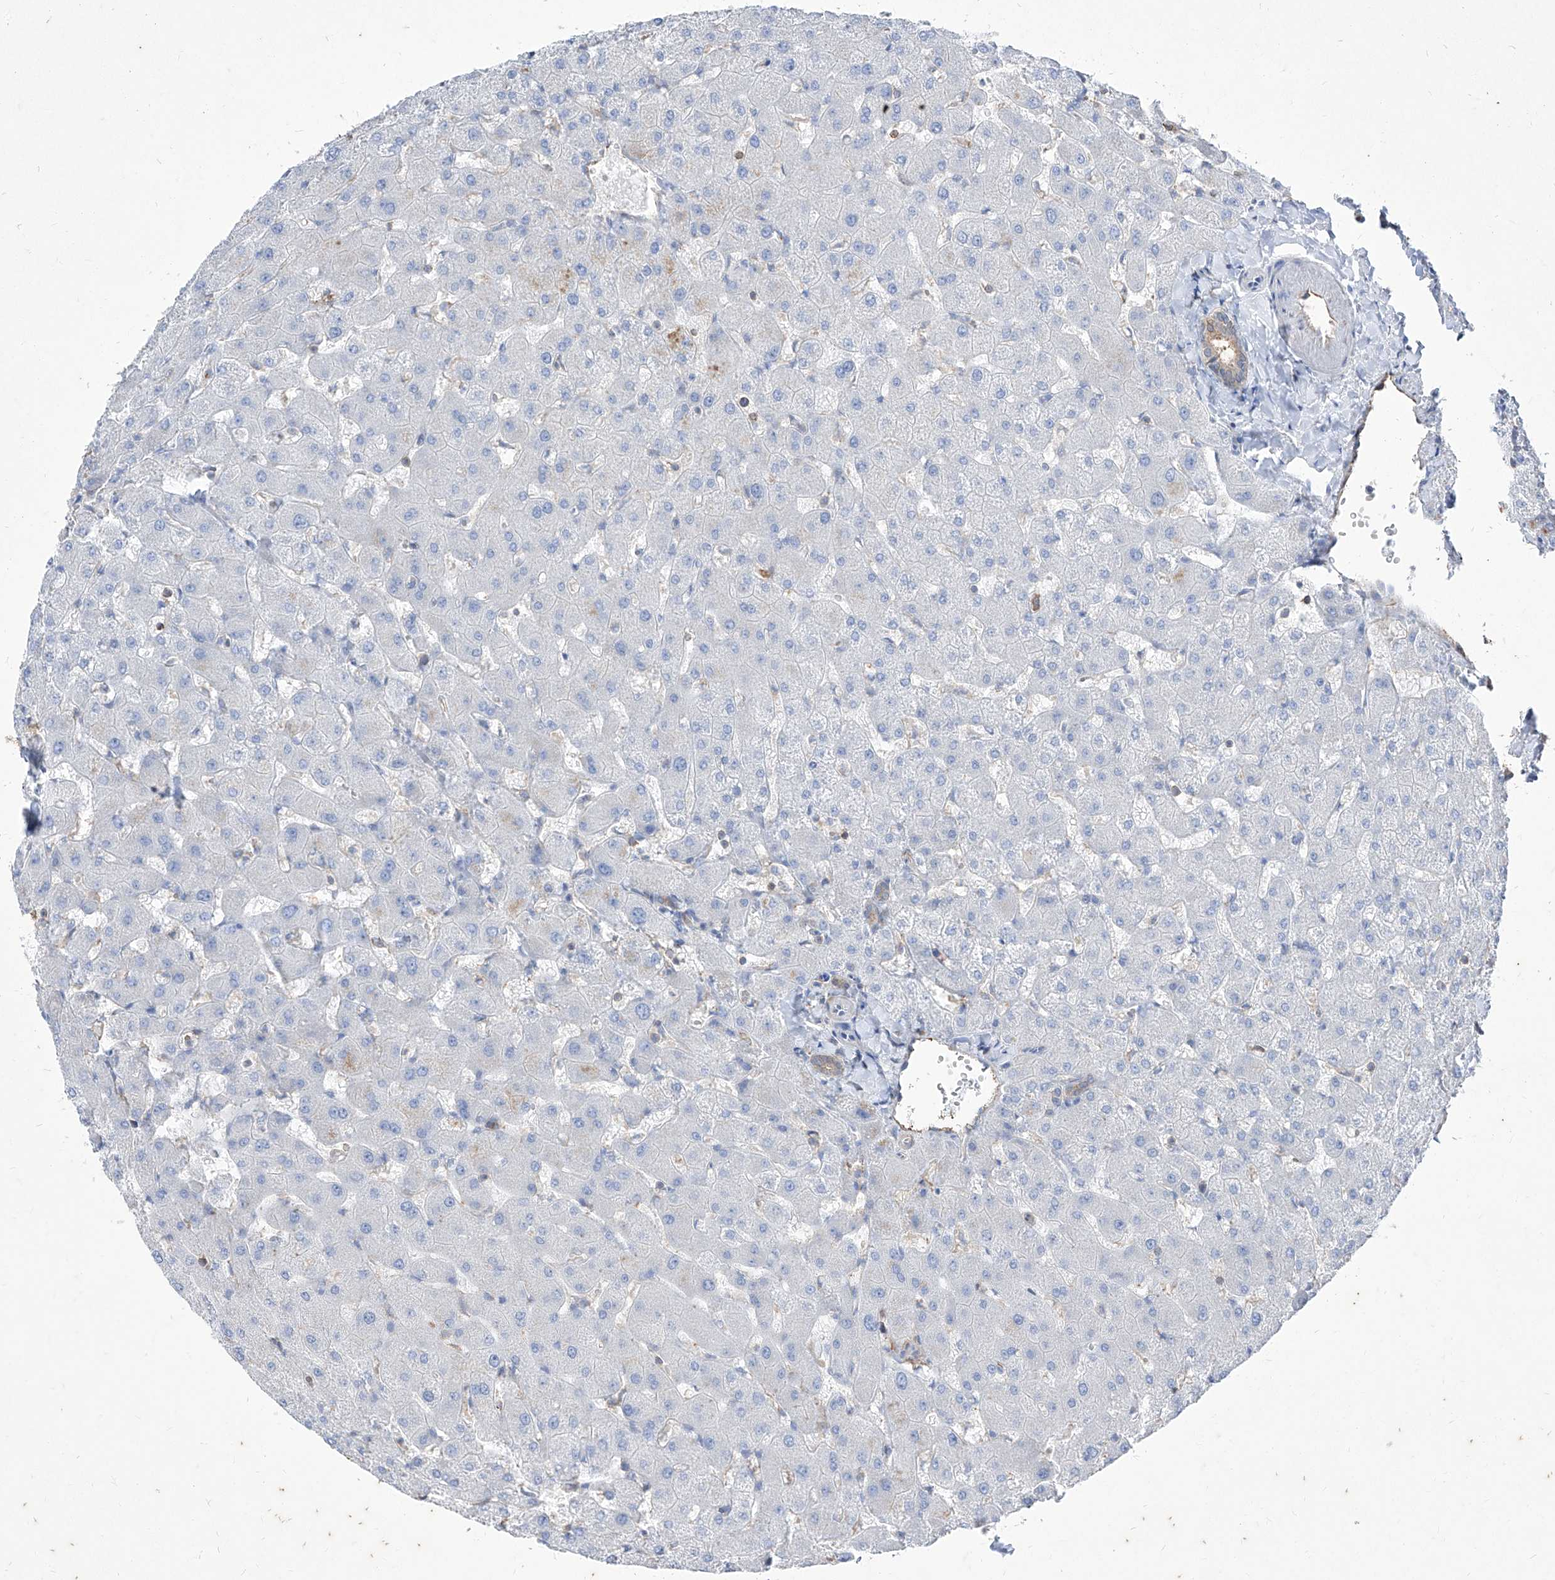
{"staining": {"intensity": "weak", "quantity": "25%-75%", "location": "cytoplasmic/membranous"}, "tissue": "liver", "cell_type": "Cholangiocytes", "image_type": "normal", "snomed": [{"axis": "morphology", "description": "Normal tissue, NOS"}, {"axis": "topography", "description": "Liver"}], "caption": "Cholangiocytes exhibit low levels of weak cytoplasmic/membranous staining in approximately 25%-75% of cells in normal human liver. (DAB (3,3'-diaminobenzidine) = brown stain, brightfield microscopy at high magnification).", "gene": "C1orf74", "patient": {"sex": "female", "age": 63}}